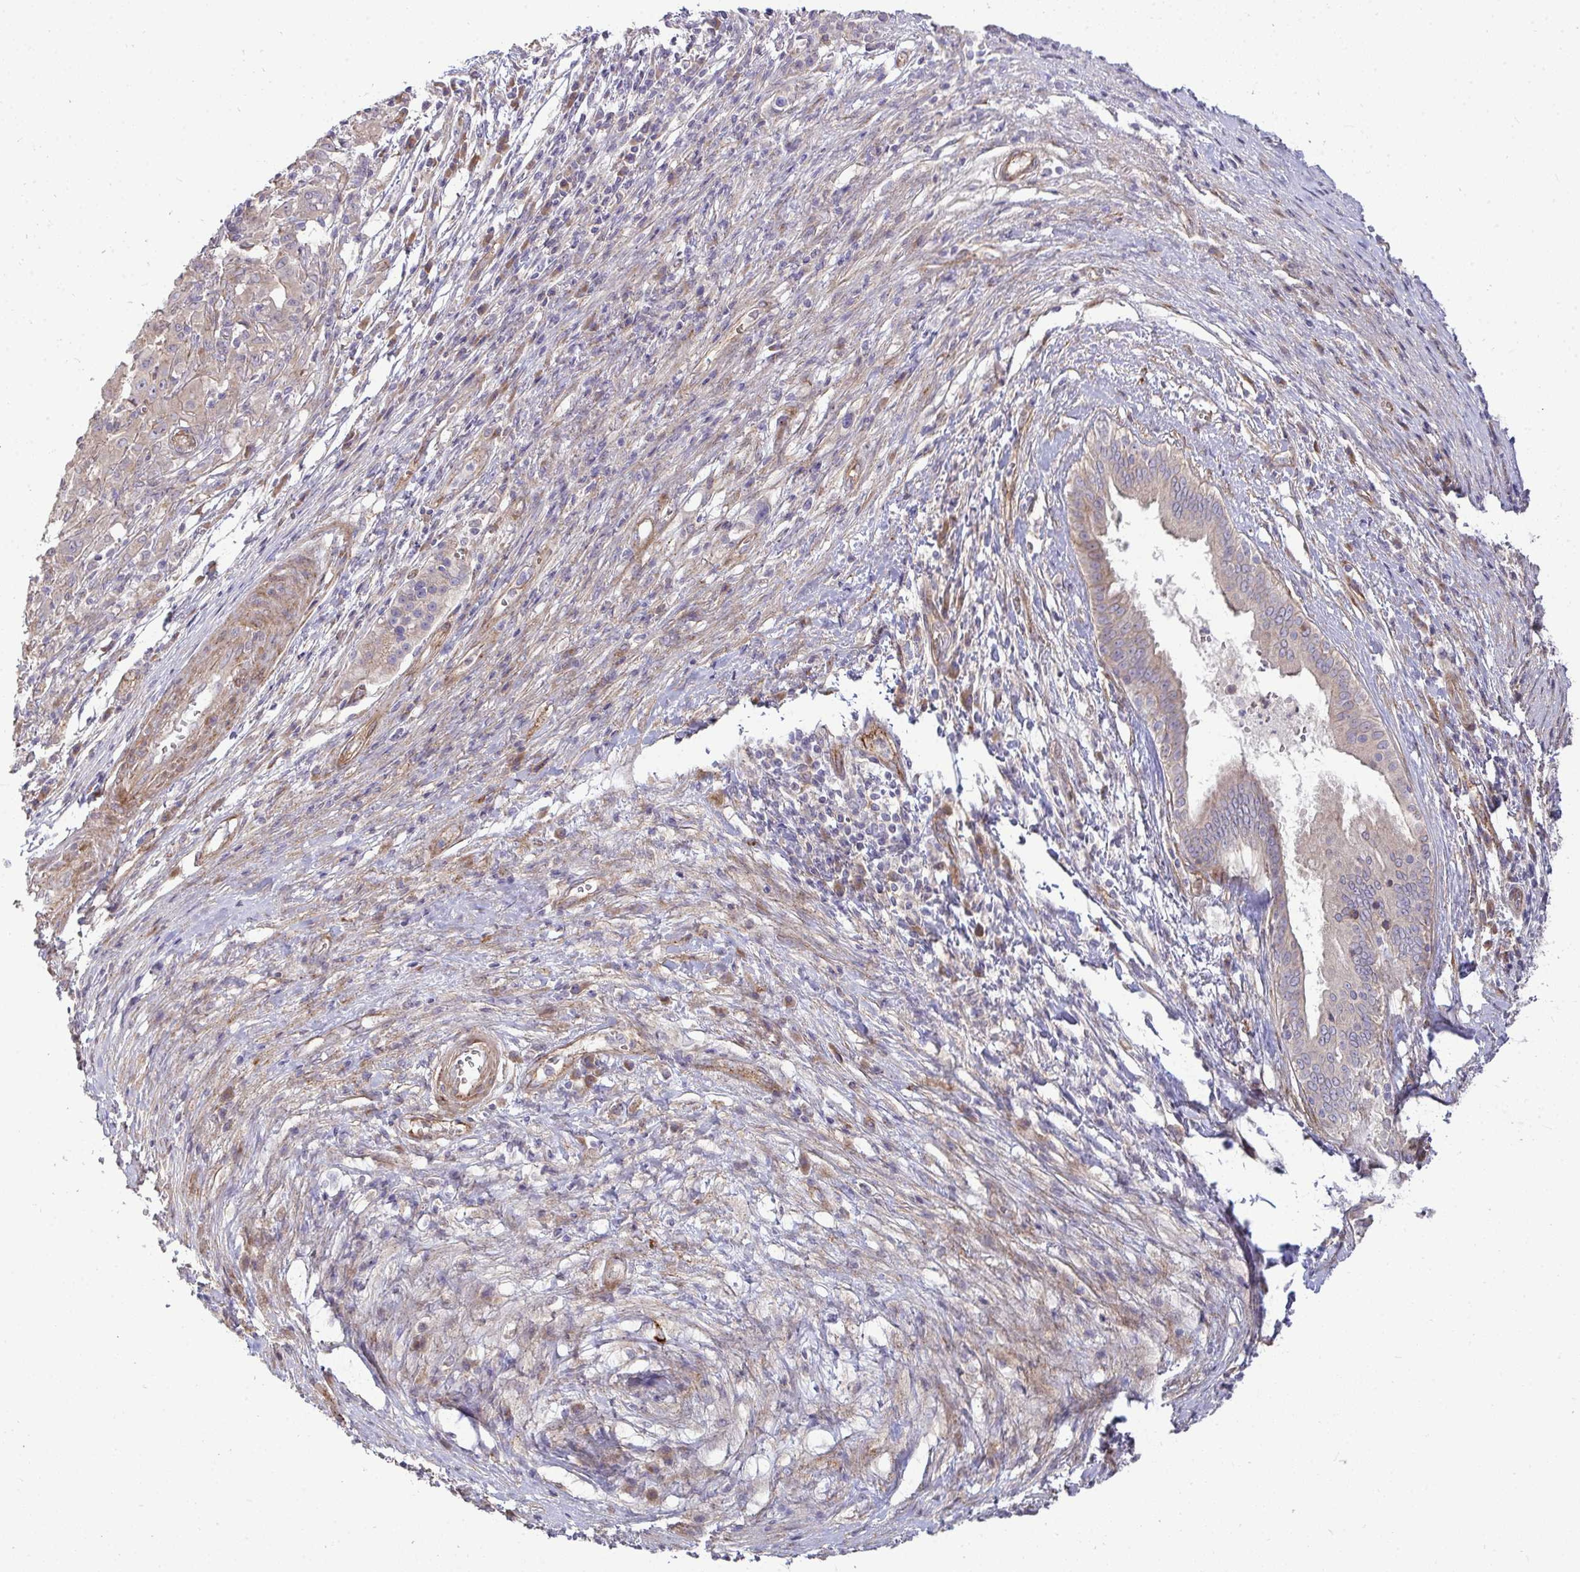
{"staining": {"intensity": "weak", "quantity": "25%-75%", "location": "cytoplasmic/membranous"}, "tissue": "pancreatic cancer", "cell_type": "Tumor cells", "image_type": "cancer", "snomed": [{"axis": "morphology", "description": "Adenocarcinoma, NOS"}, {"axis": "topography", "description": "Pancreas"}], "caption": "DAB immunohistochemical staining of adenocarcinoma (pancreatic) shows weak cytoplasmic/membranous protein staining in approximately 25%-75% of tumor cells.", "gene": "SH2D1B", "patient": {"sex": "male", "age": 63}}